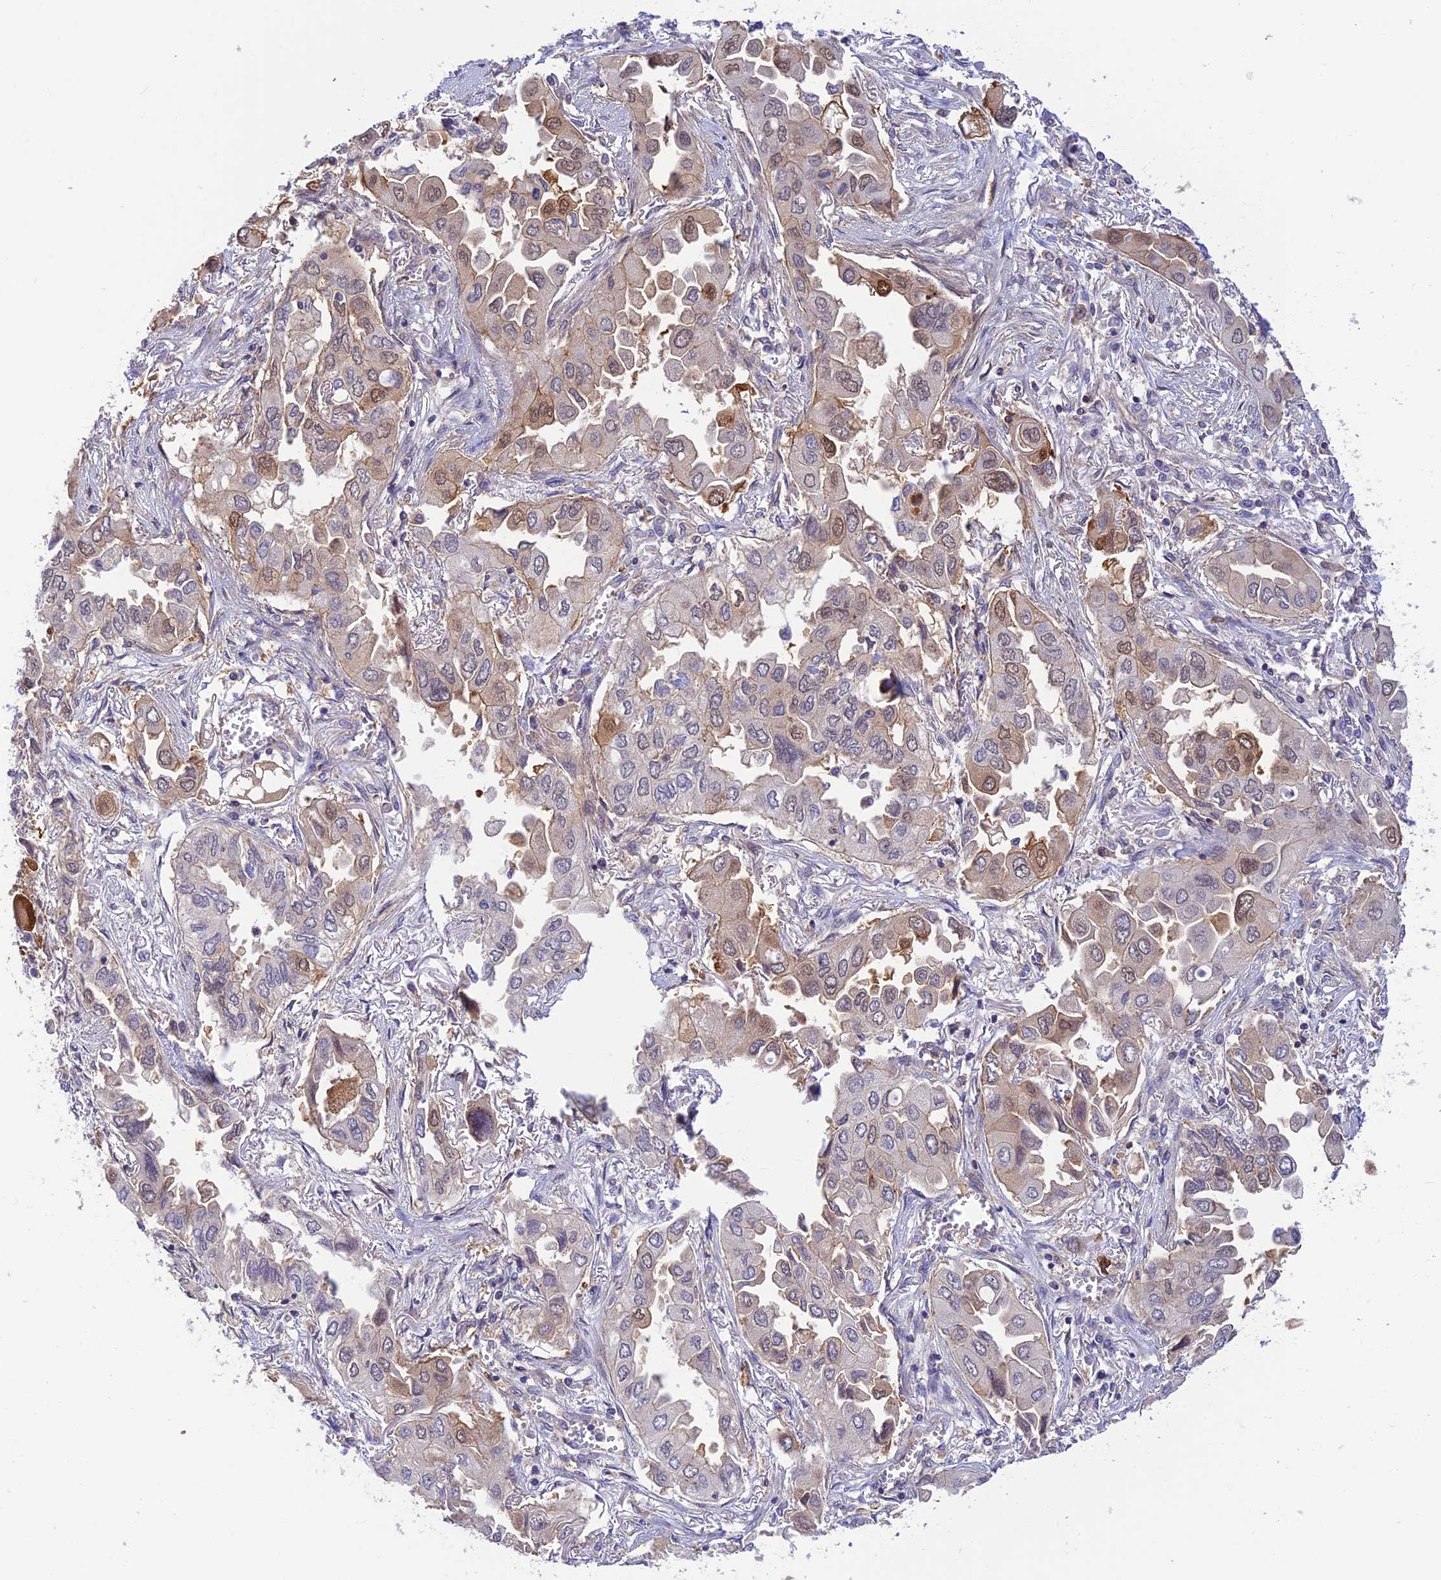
{"staining": {"intensity": "moderate", "quantity": "25%-75%", "location": "cytoplasmic/membranous,nuclear"}, "tissue": "lung cancer", "cell_type": "Tumor cells", "image_type": "cancer", "snomed": [{"axis": "morphology", "description": "Adenocarcinoma, NOS"}, {"axis": "topography", "description": "Lung"}], "caption": "Lung cancer was stained to show a protein in brown. There is medium levels of moderate cytoplasmic/membranous and nuclear expression in about 25%-75% of tumor cells.", "gene": "PPP1R12C", "patient": {"sex": "female", "age": 76}}